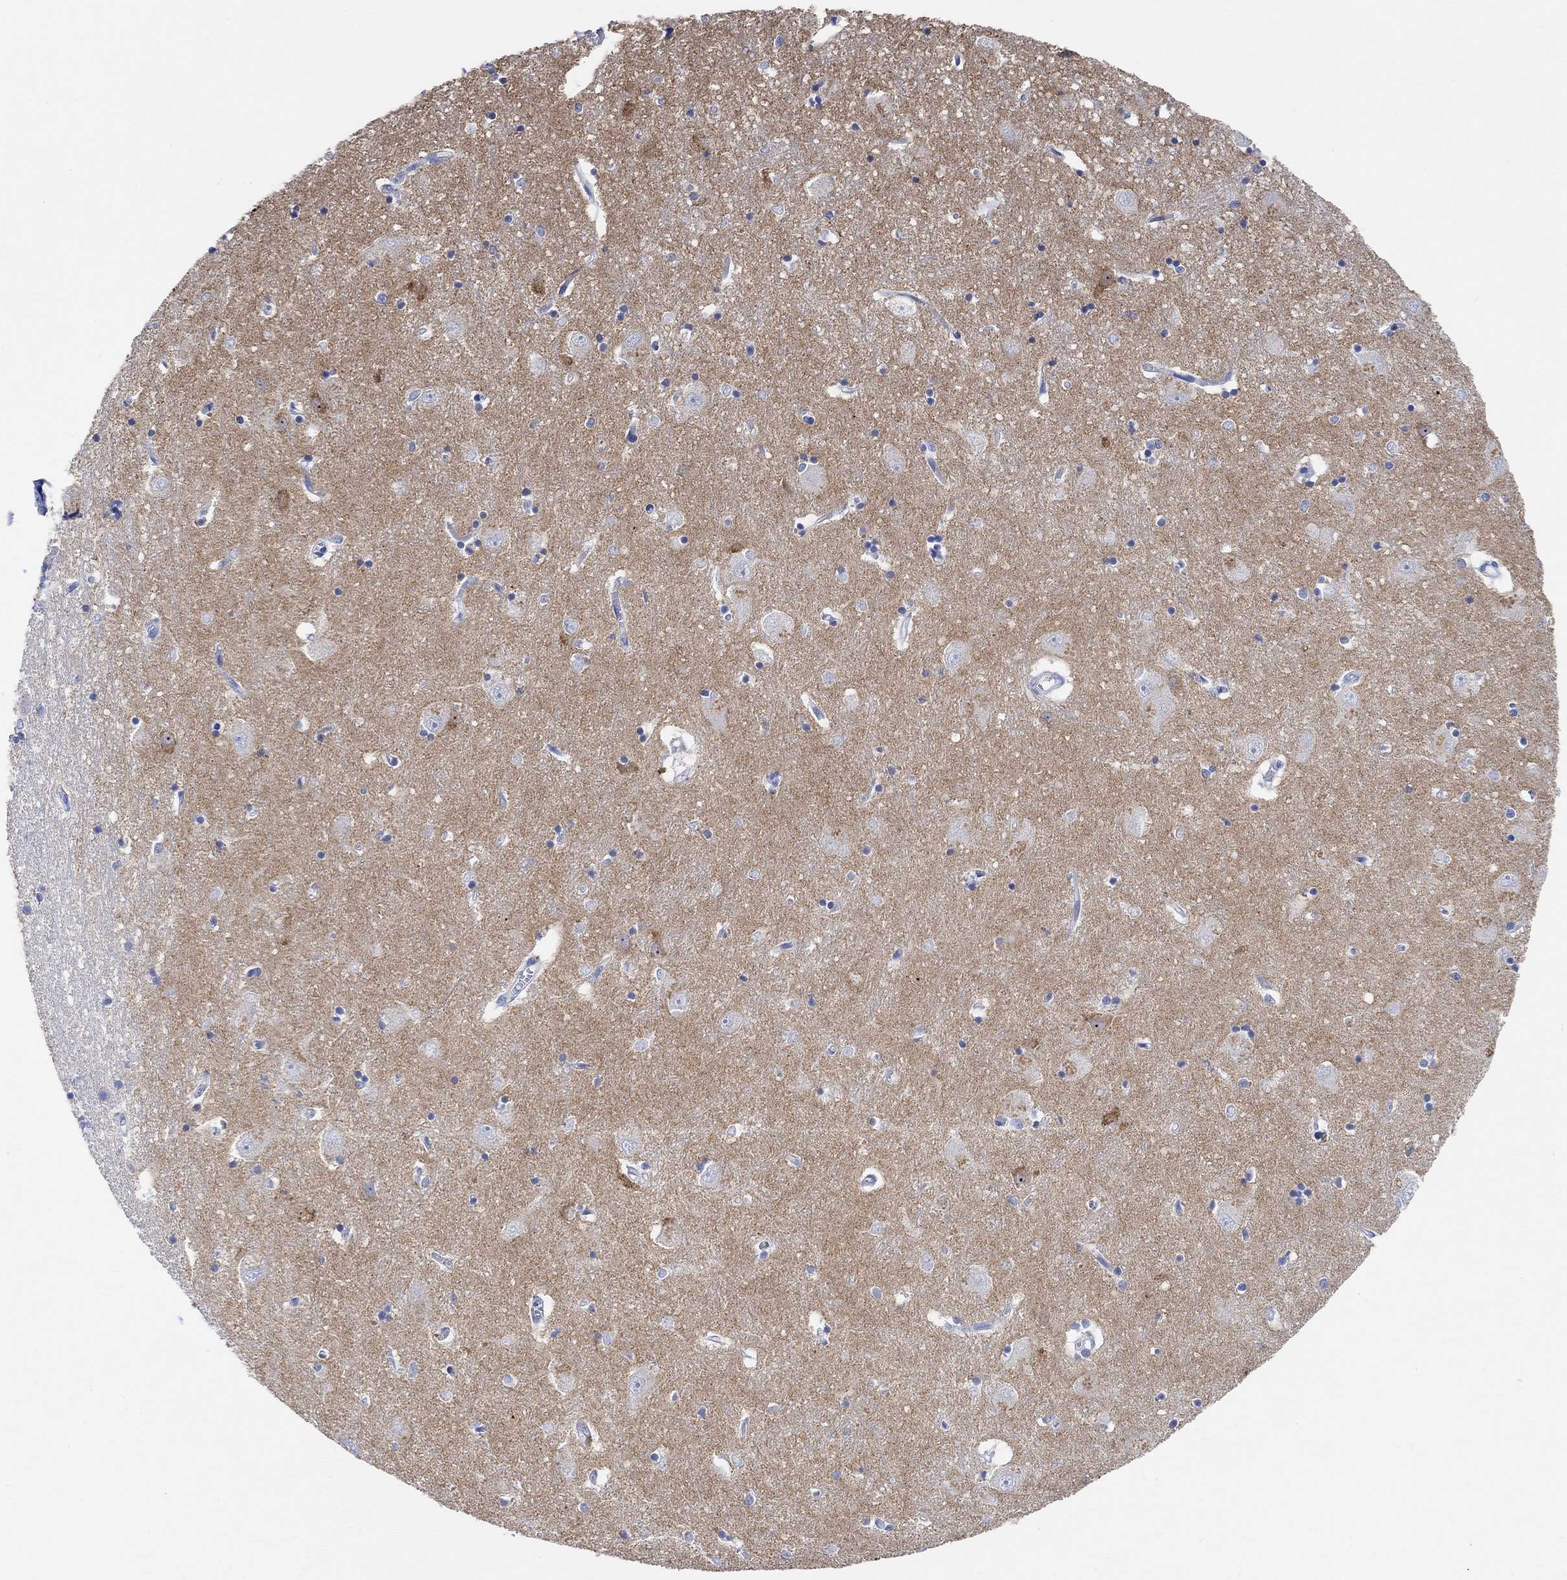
{"staining": {"intensity": "negative", "quantity": "none", "location": "none"}, "tissue": "caudate", "cell_type": "Glial cells", "image_type": "normal", "snomed": [{"axis": "morphology", "description": "Normal tissue, NOS"}, {"axis": "topography", "description": "Lateral ventricle wall"}], "caption": "High power microscopy micrograph of an immunohistochemistry histopathology image of unremarkable caudate, revealing no significant positivity in glial cells.", "gene": "SYT12", "patient": {"sex": "male", "age": 54}}